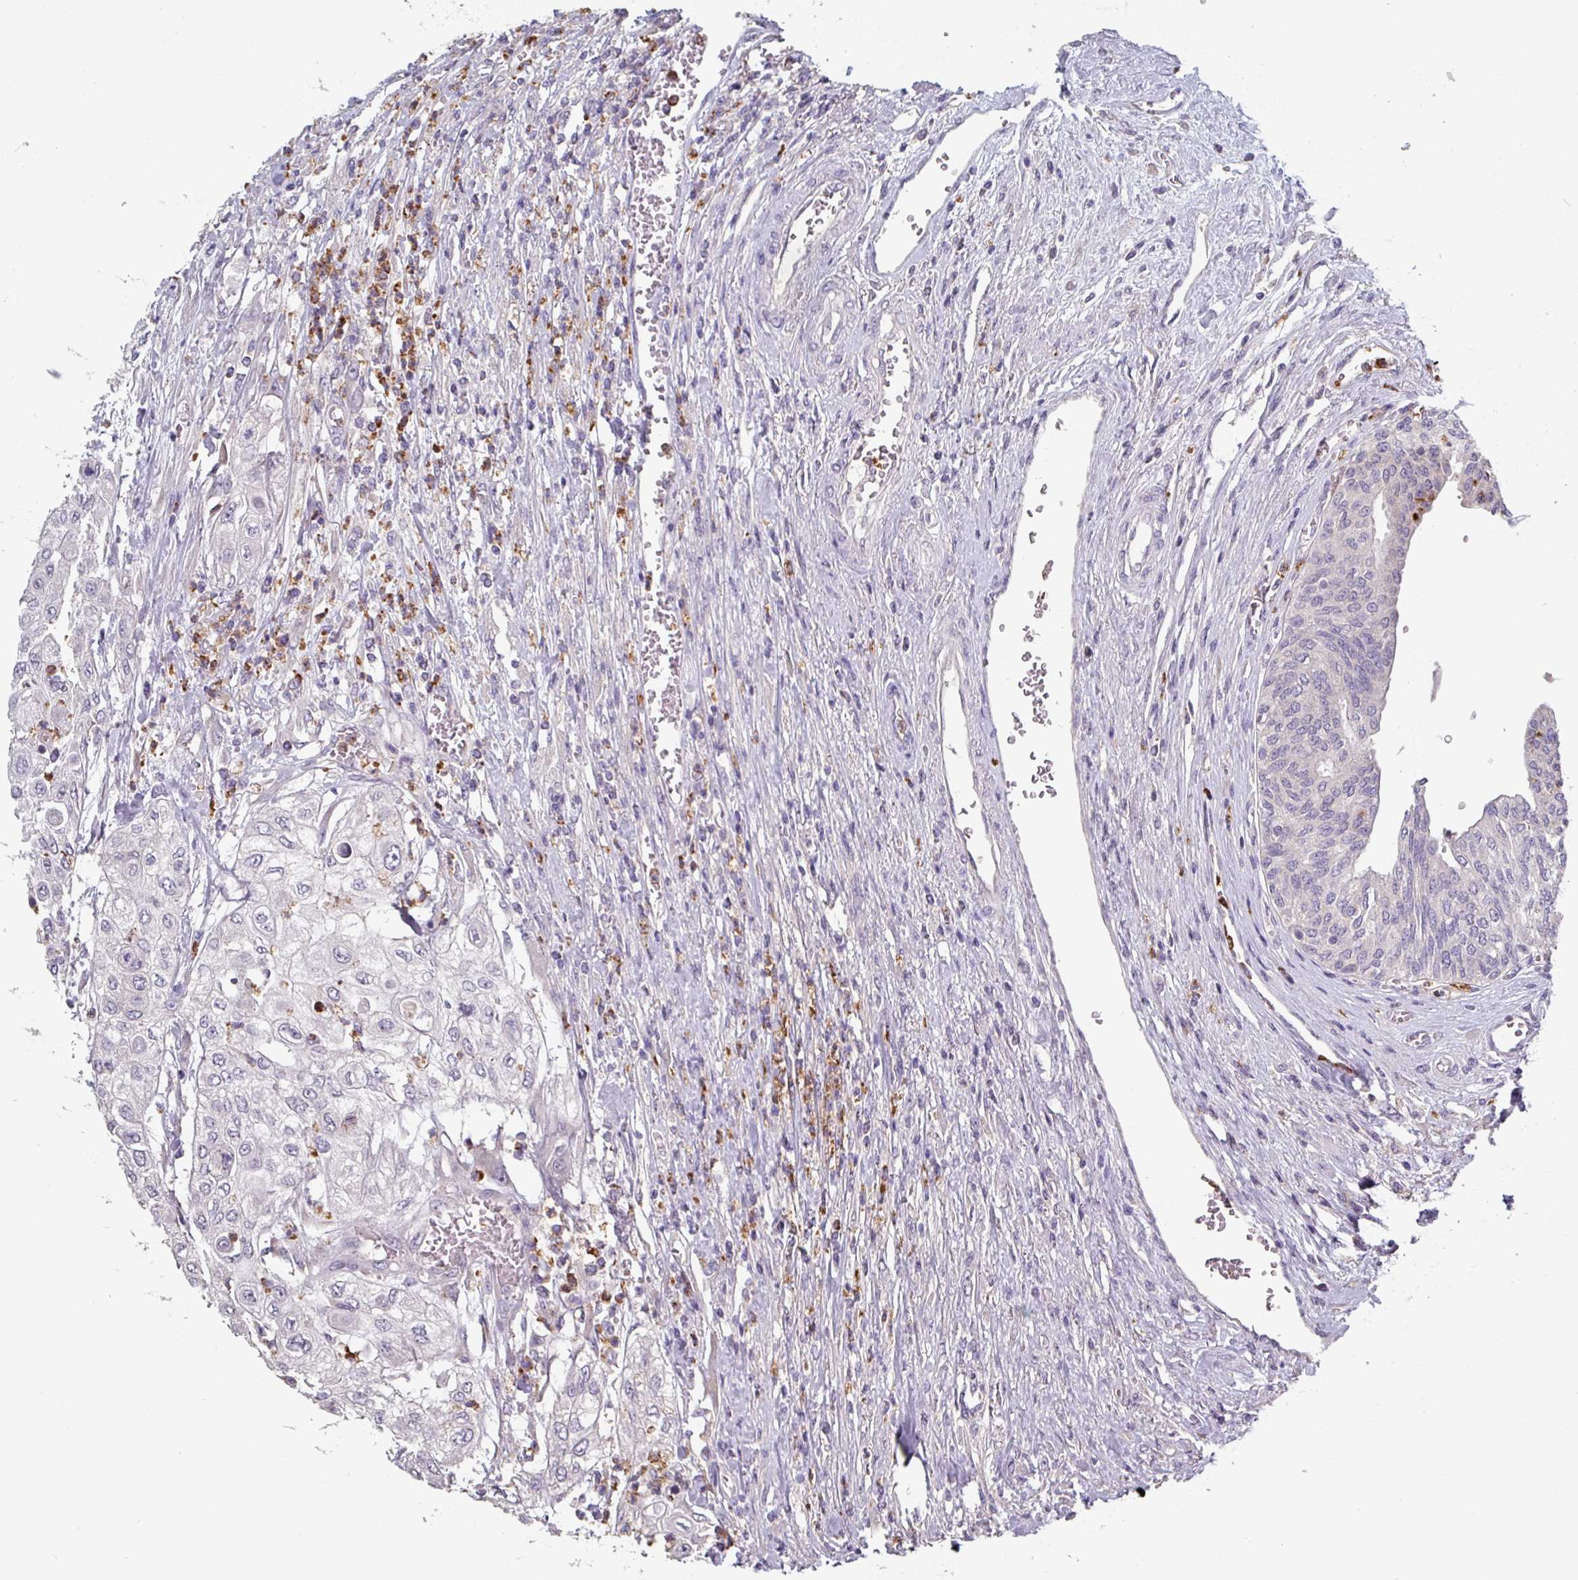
{"staining": {"intensity": "negative", "quantity": "none", "location": "none"}, "tissue": "urothelial cancer", "cell_type": "Tumor cells", "image_type": "cancer", "snomed": [{"axis": "morphology", "description": "Urothelial carcinoma, High grade"}, {"axis": "topography", "description": "Urinary bladder"}], "caption": "The photomicrograph reveals no staining of tumor cells in urothelial carcinoma (high-grade).", "gene": "PRAMEF8", "patient": {"sex": "female", "age": 79}}